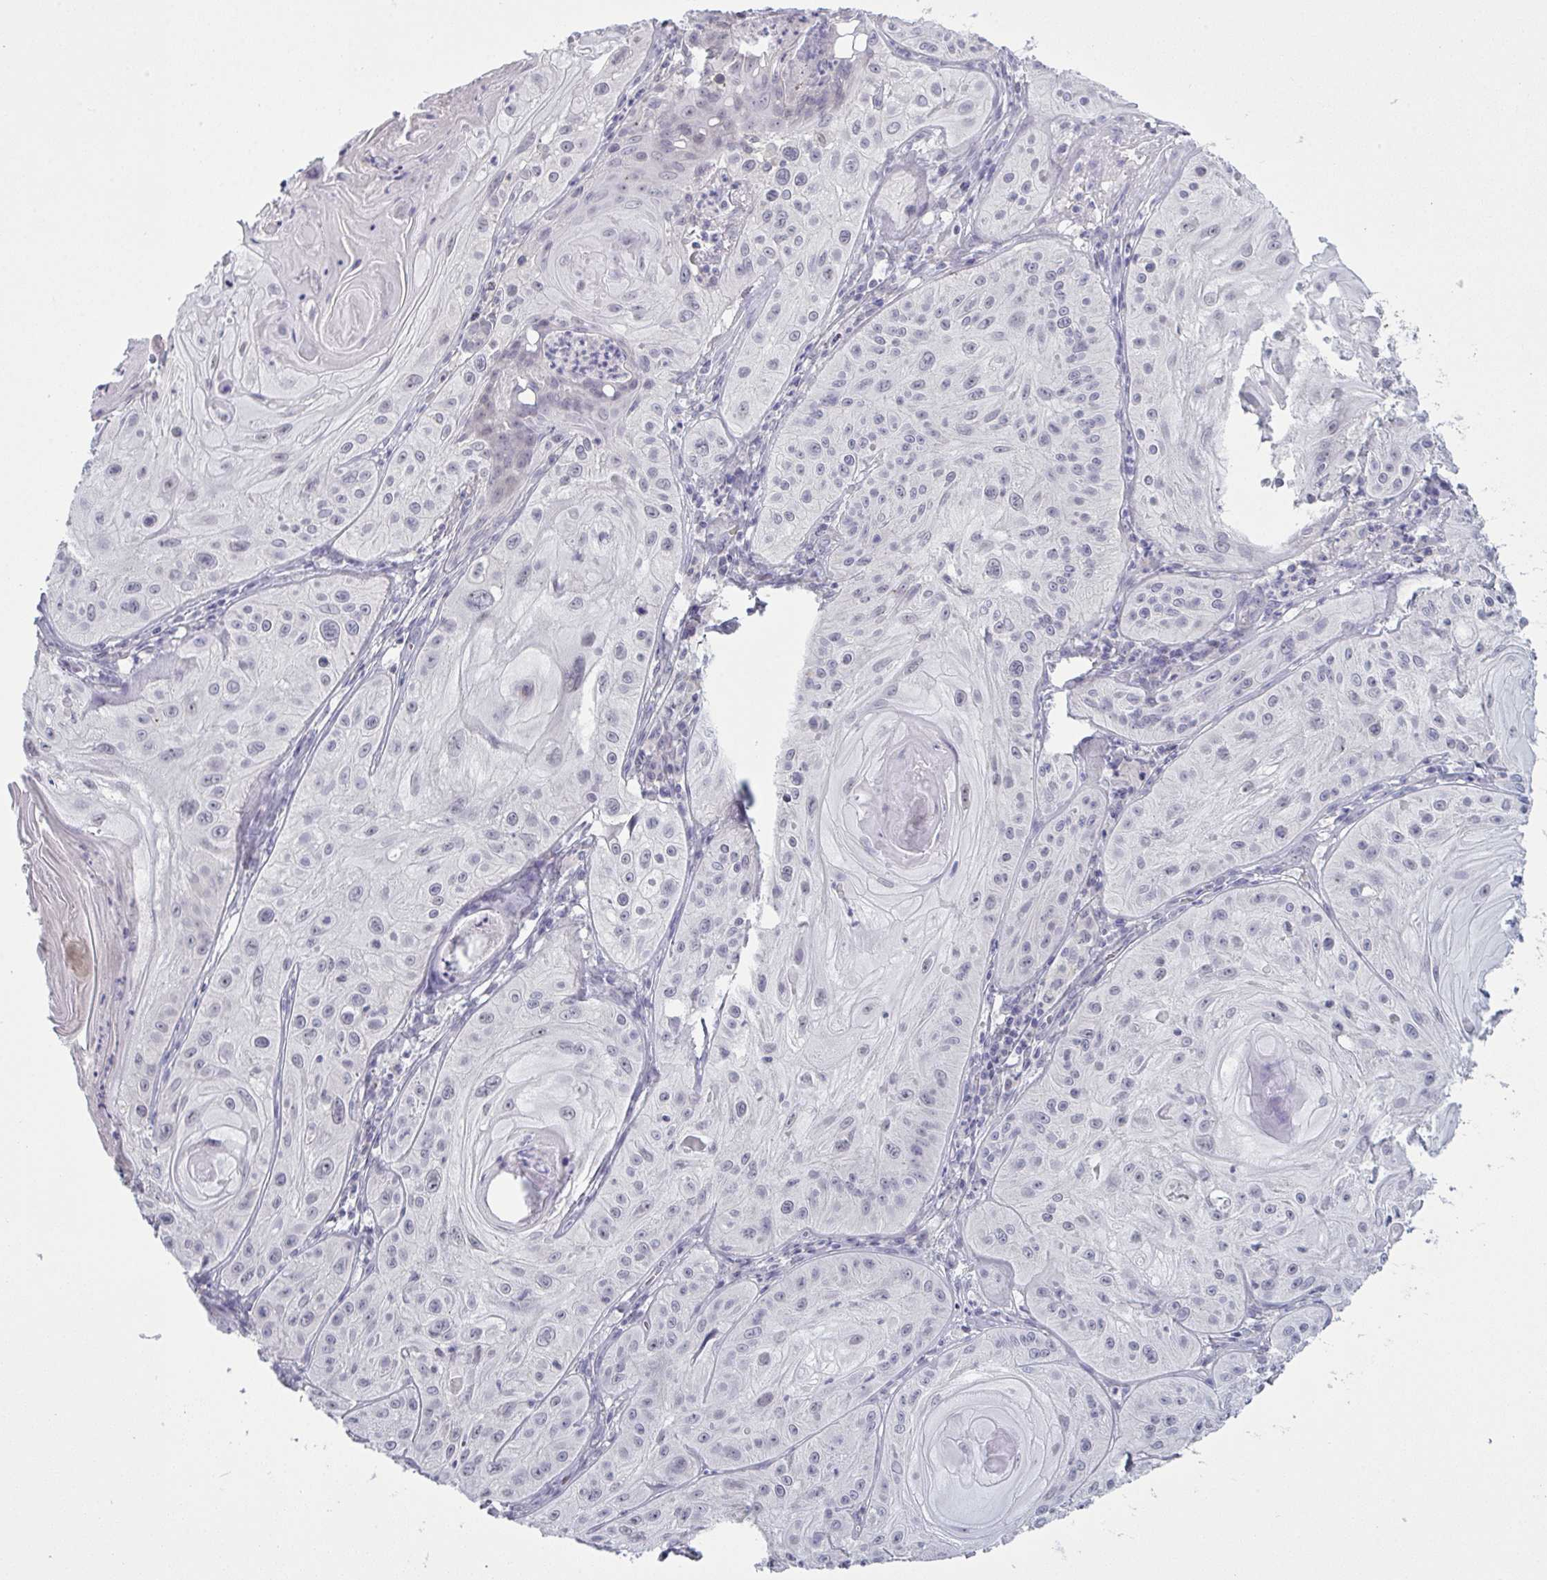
{"staining": {"intensity": "negative", "quantity": "none", "location": "none"}, "tissue": "skin cancer", "cell_type": "Tumor cells", "image_type": "cancer", "snomed": [{"axis": "morphology", "description": "Squamous cell carcinoma, NOS"}, {"axis": "topography", "description": "Skin"}], "caption": "Immunohistochemistry photomicrograph of neoplastic tissue: skin squamous cell carcinoma stained with DAB (3,3'-diaminobenzidine) displays no significant protein staining in tumor cells.", "gene": "ZNF784", "patient": {"sex": "male", "age": 85}}